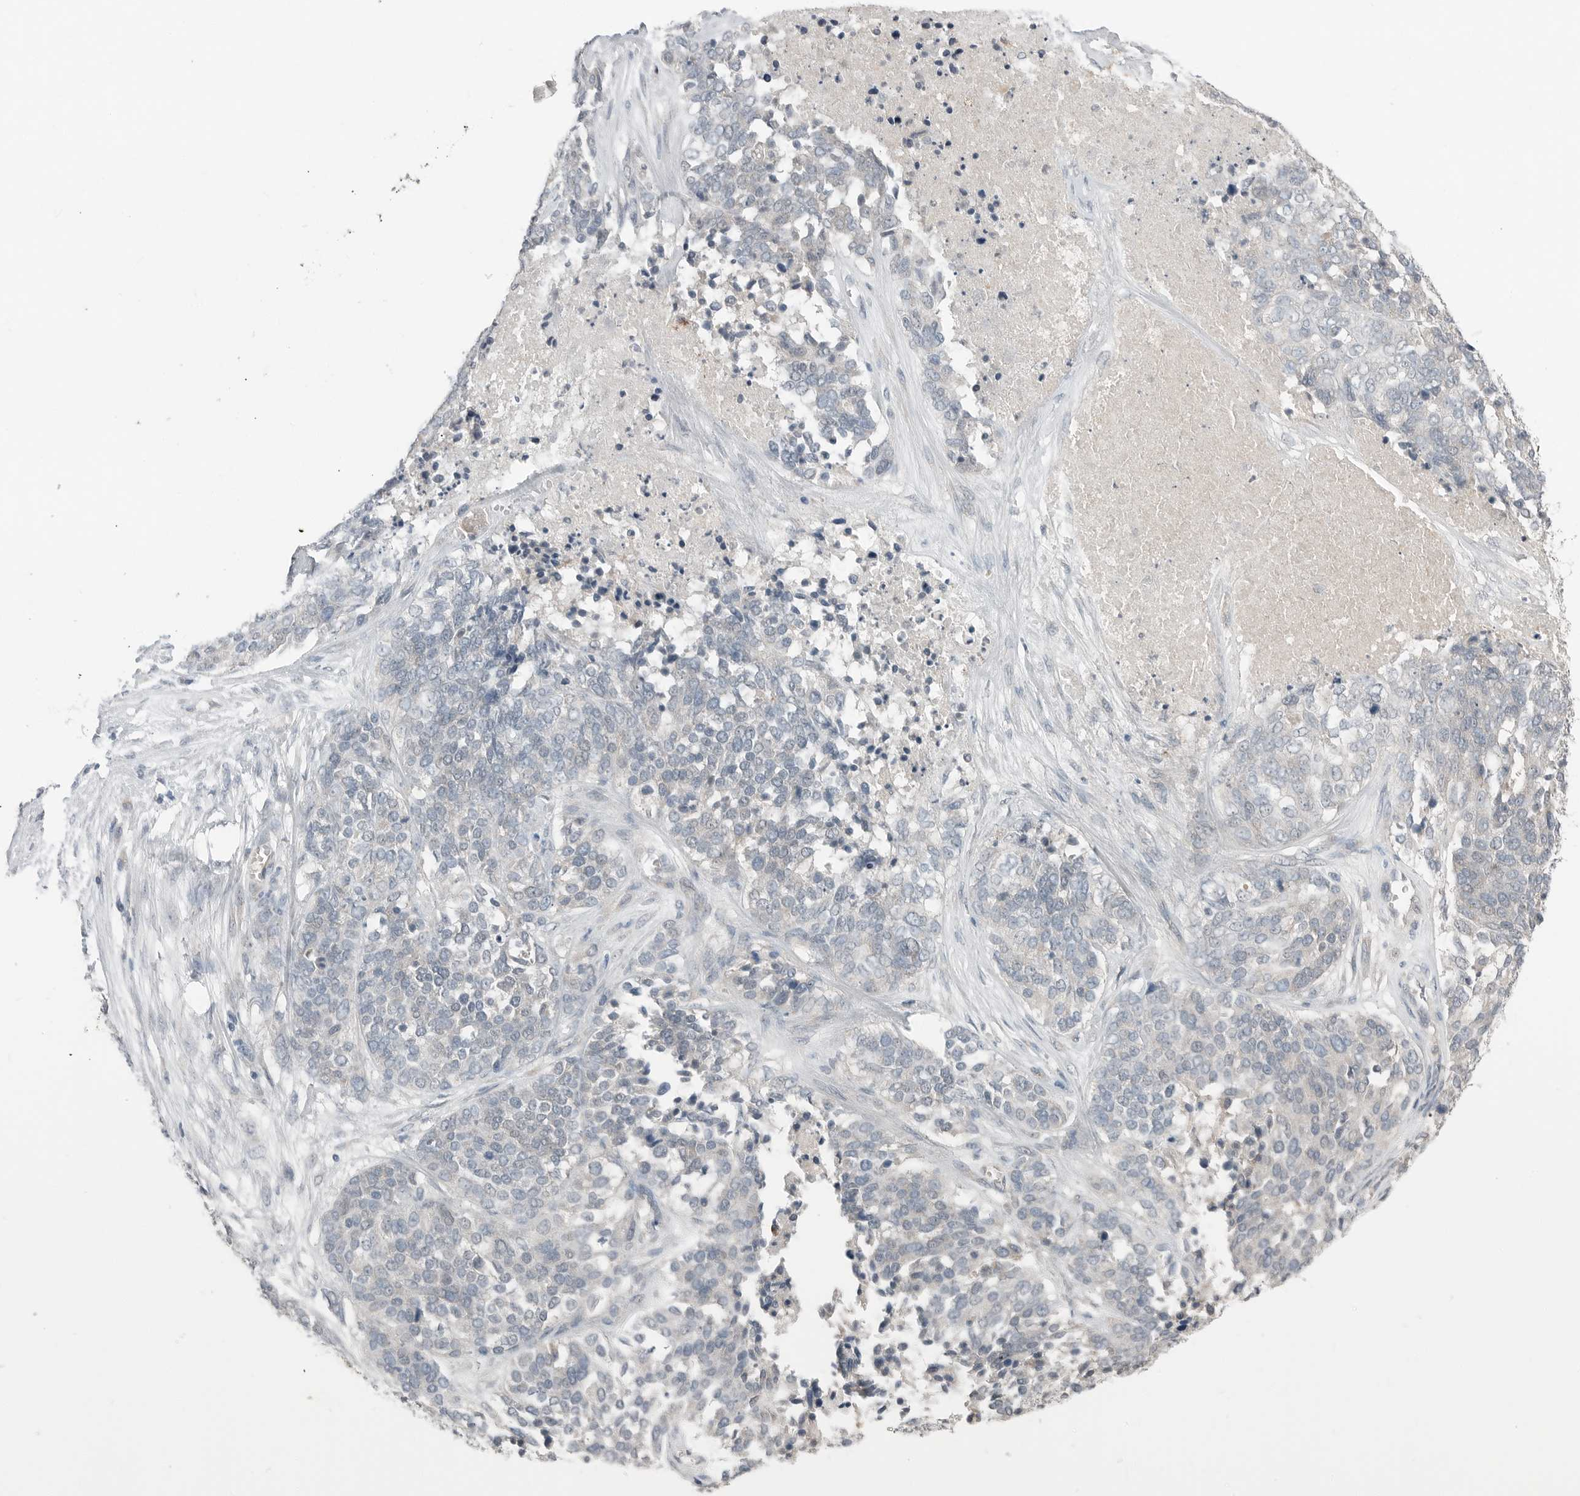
{"staining": {"intensity": "negative", "quantity": "none", "location": "none"}, "tissue": "ovarian cancer", "cell_type": "Tumor cells", "image_type": "cancer", "snomed": [{"axis": "morphology", "description": "Cystadenocarcinoma, serous, NOS"}, {"axis": "topography", "description": "Ovary"}], "caption": "Photomicrograph shows no significant protein staining in tumor cells of ovarian cancer.", "gene": "FCRLB", "patient": {"sex": "female", "age": 44}}